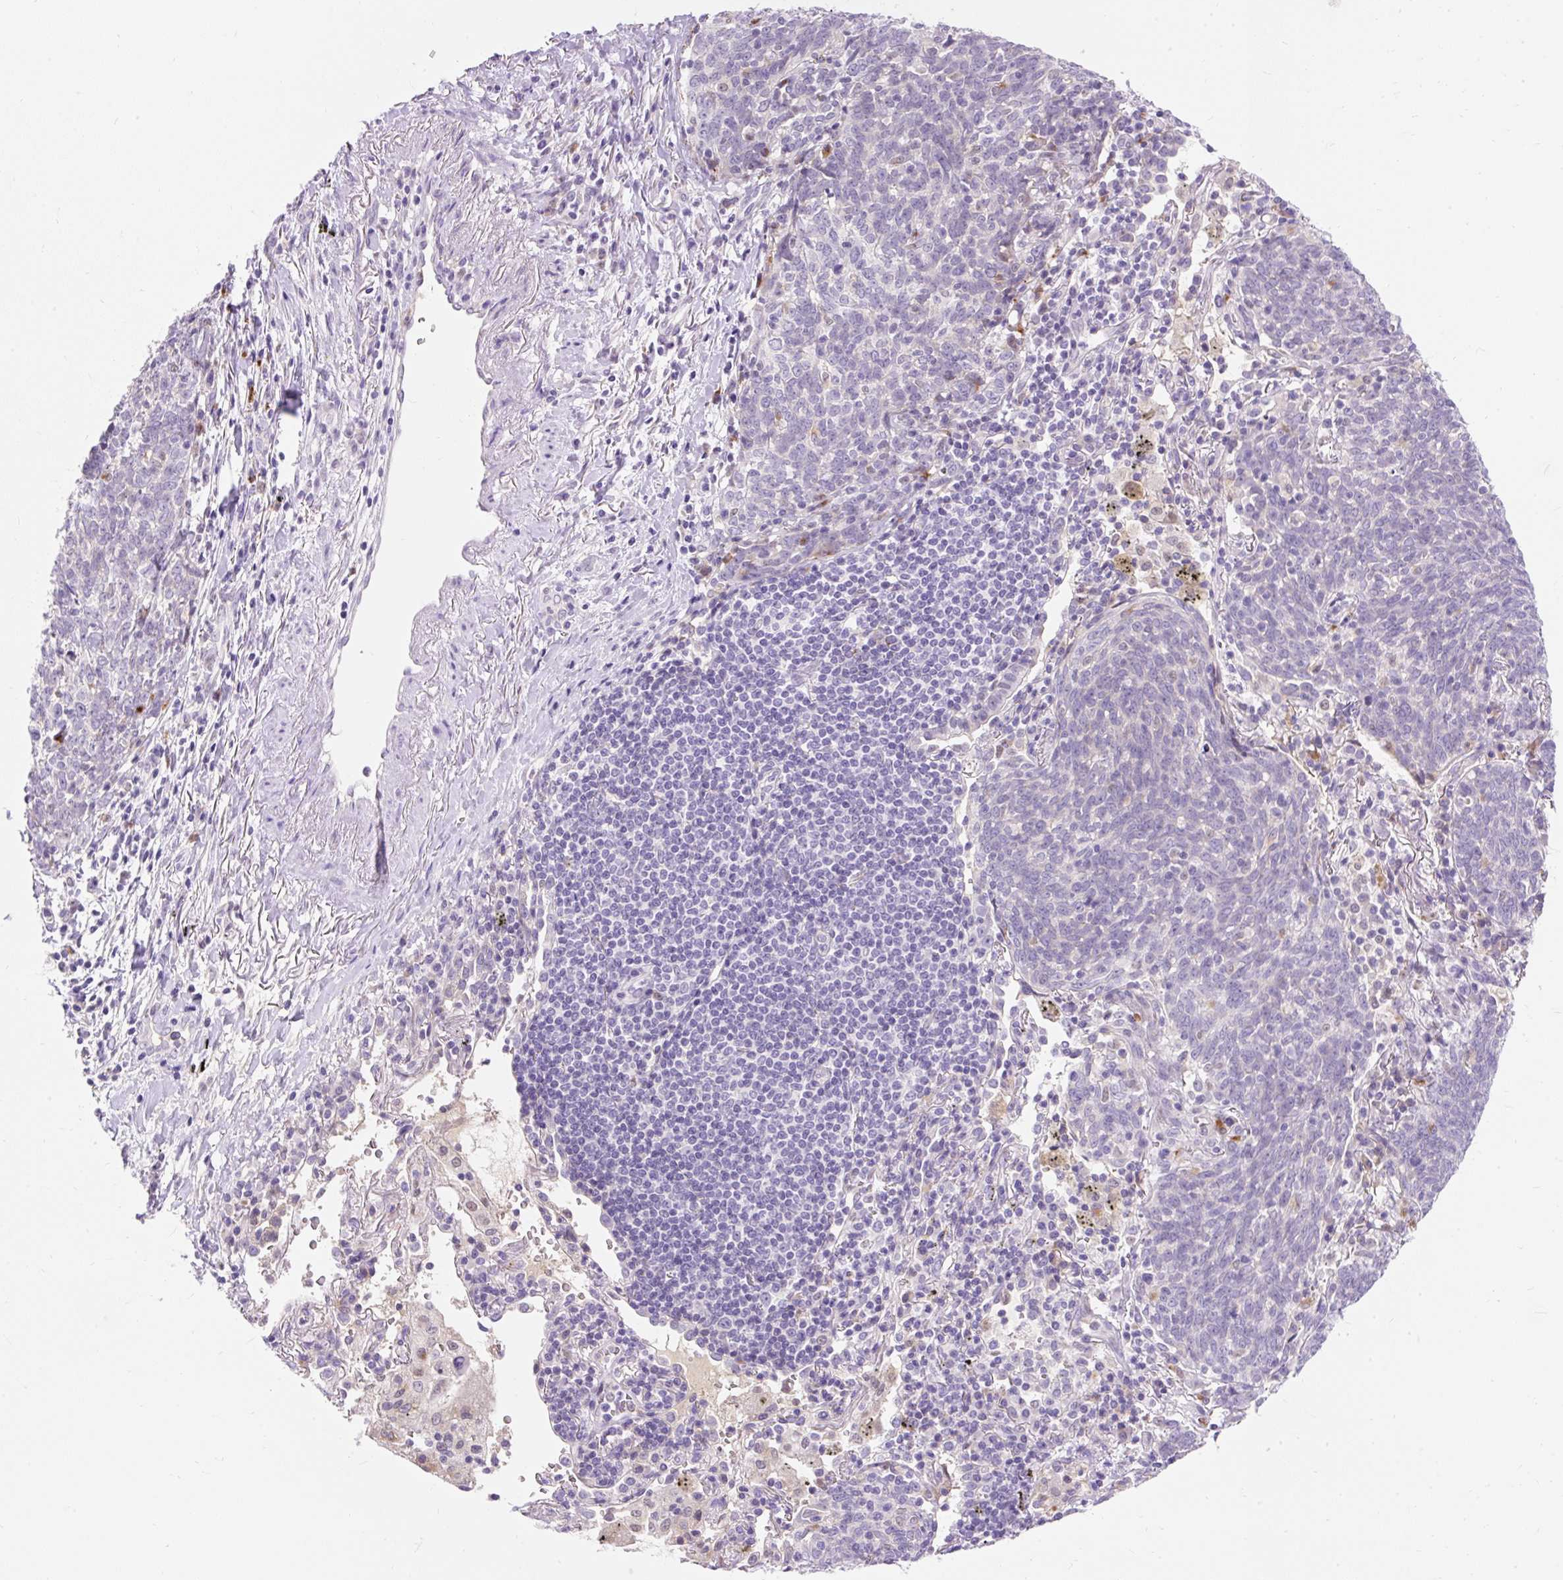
{"staining": {"intensity": "negative", "quantity": "none", "location": "none"}, "tissue": "lung cancer", "cell_type": "Tumor cells", "image_type": "cancer", "snomed": [{"axis": "morphology", "description": "Squamous cell carcinoma, NOS"}, {"axis": "topography", "description": "Lung"}], "caption": "A micrograph of human squamous cell carcinoma (lung) is negative for staining in tumor cells. (IHC, brightfield microscopy, high magnification).", "gene": "TMEM150C", "patient": {"sex": "female", "age": 72}}